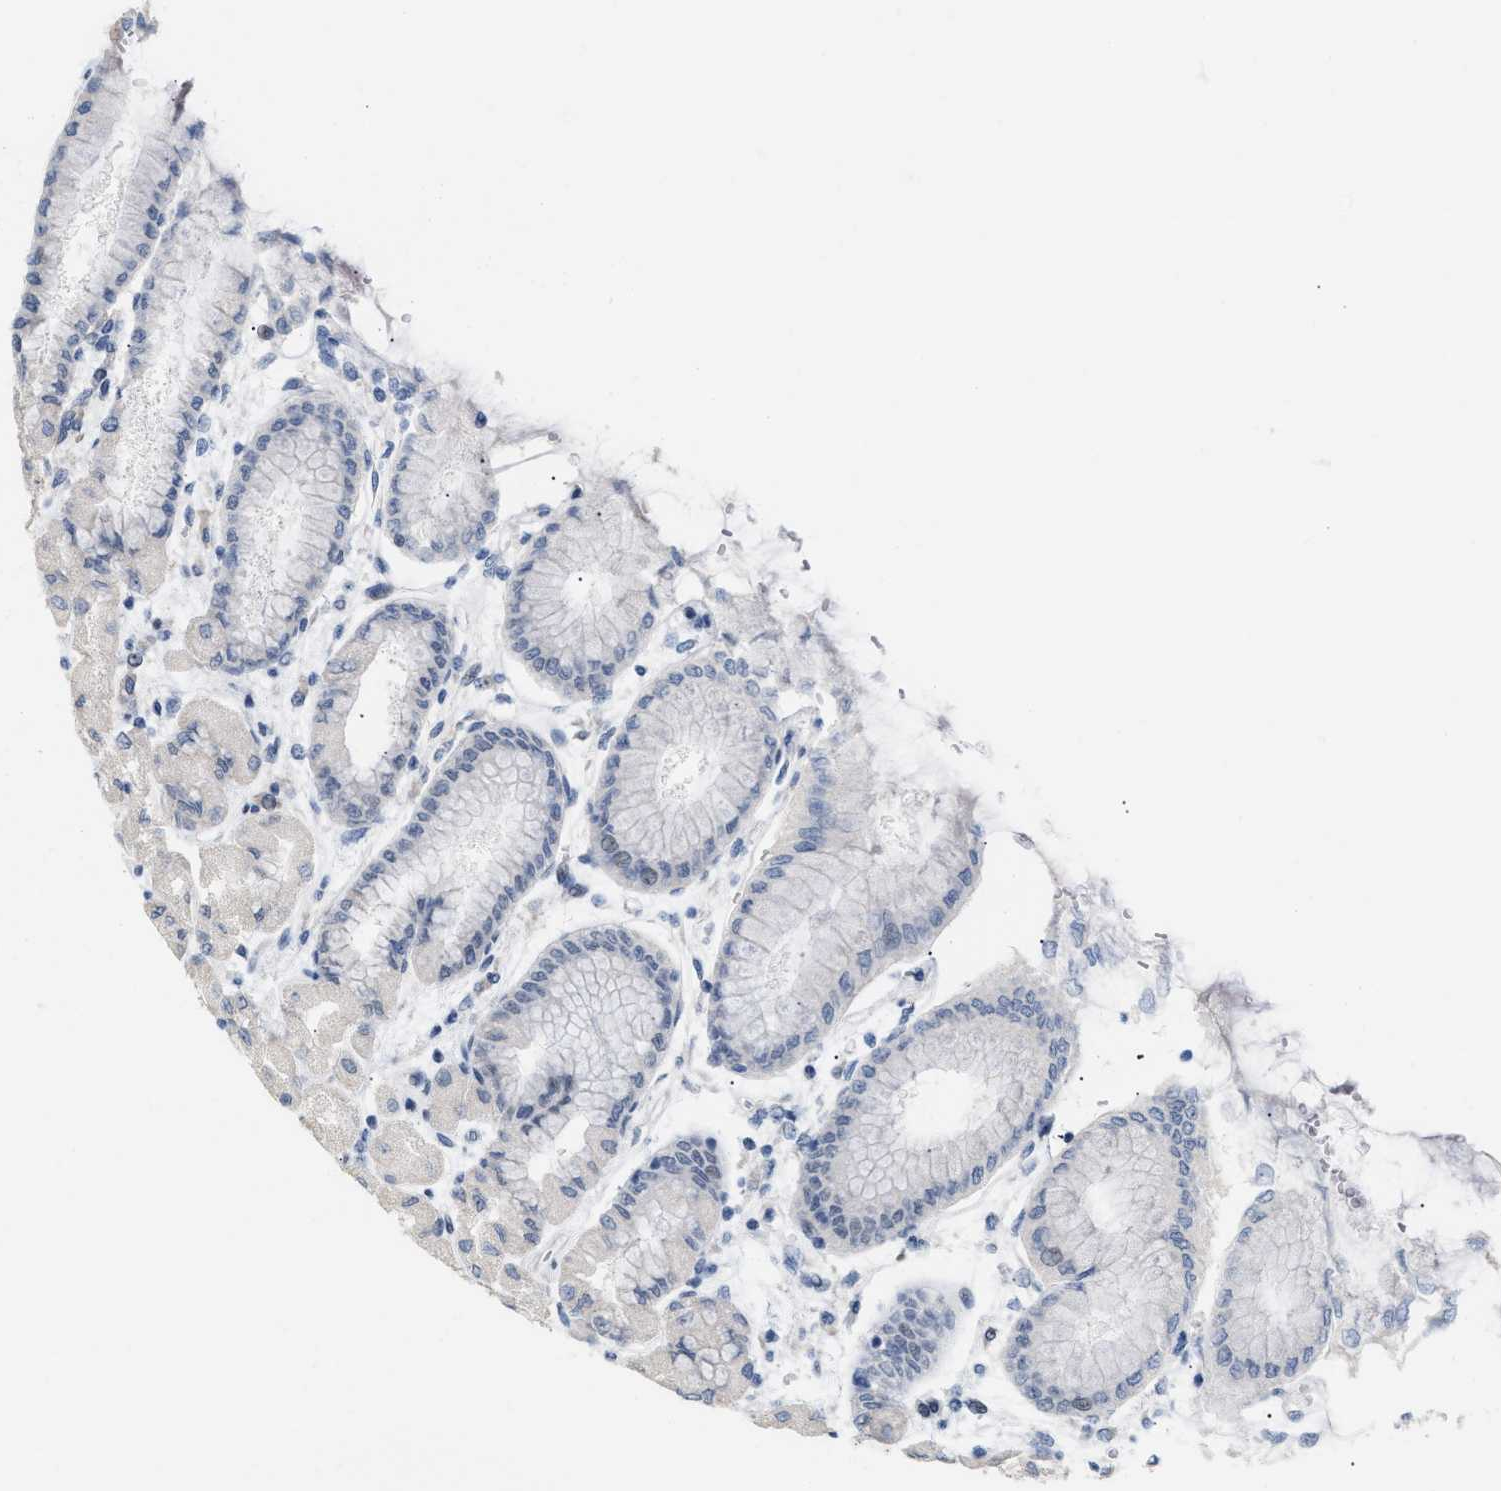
{"staining": {"intensity": "strong", "quantity": "<25%", "location": "nuclear"}, "tissue": "stomach", "cell_type": "Glandular cells", "image_type": "normal", "snomed": [{"axis": "morphology", "description": "Normal tissue, NOS"}, {"axis": "topography", "description": "Stomach, upper"}], "caption": "Protein staining of unremarkable stomach exhibits strong nuclear positivity in about <25% of glandular cells.", "gene": "PPARD", "patient": {"sex": "female", "age": 56}}